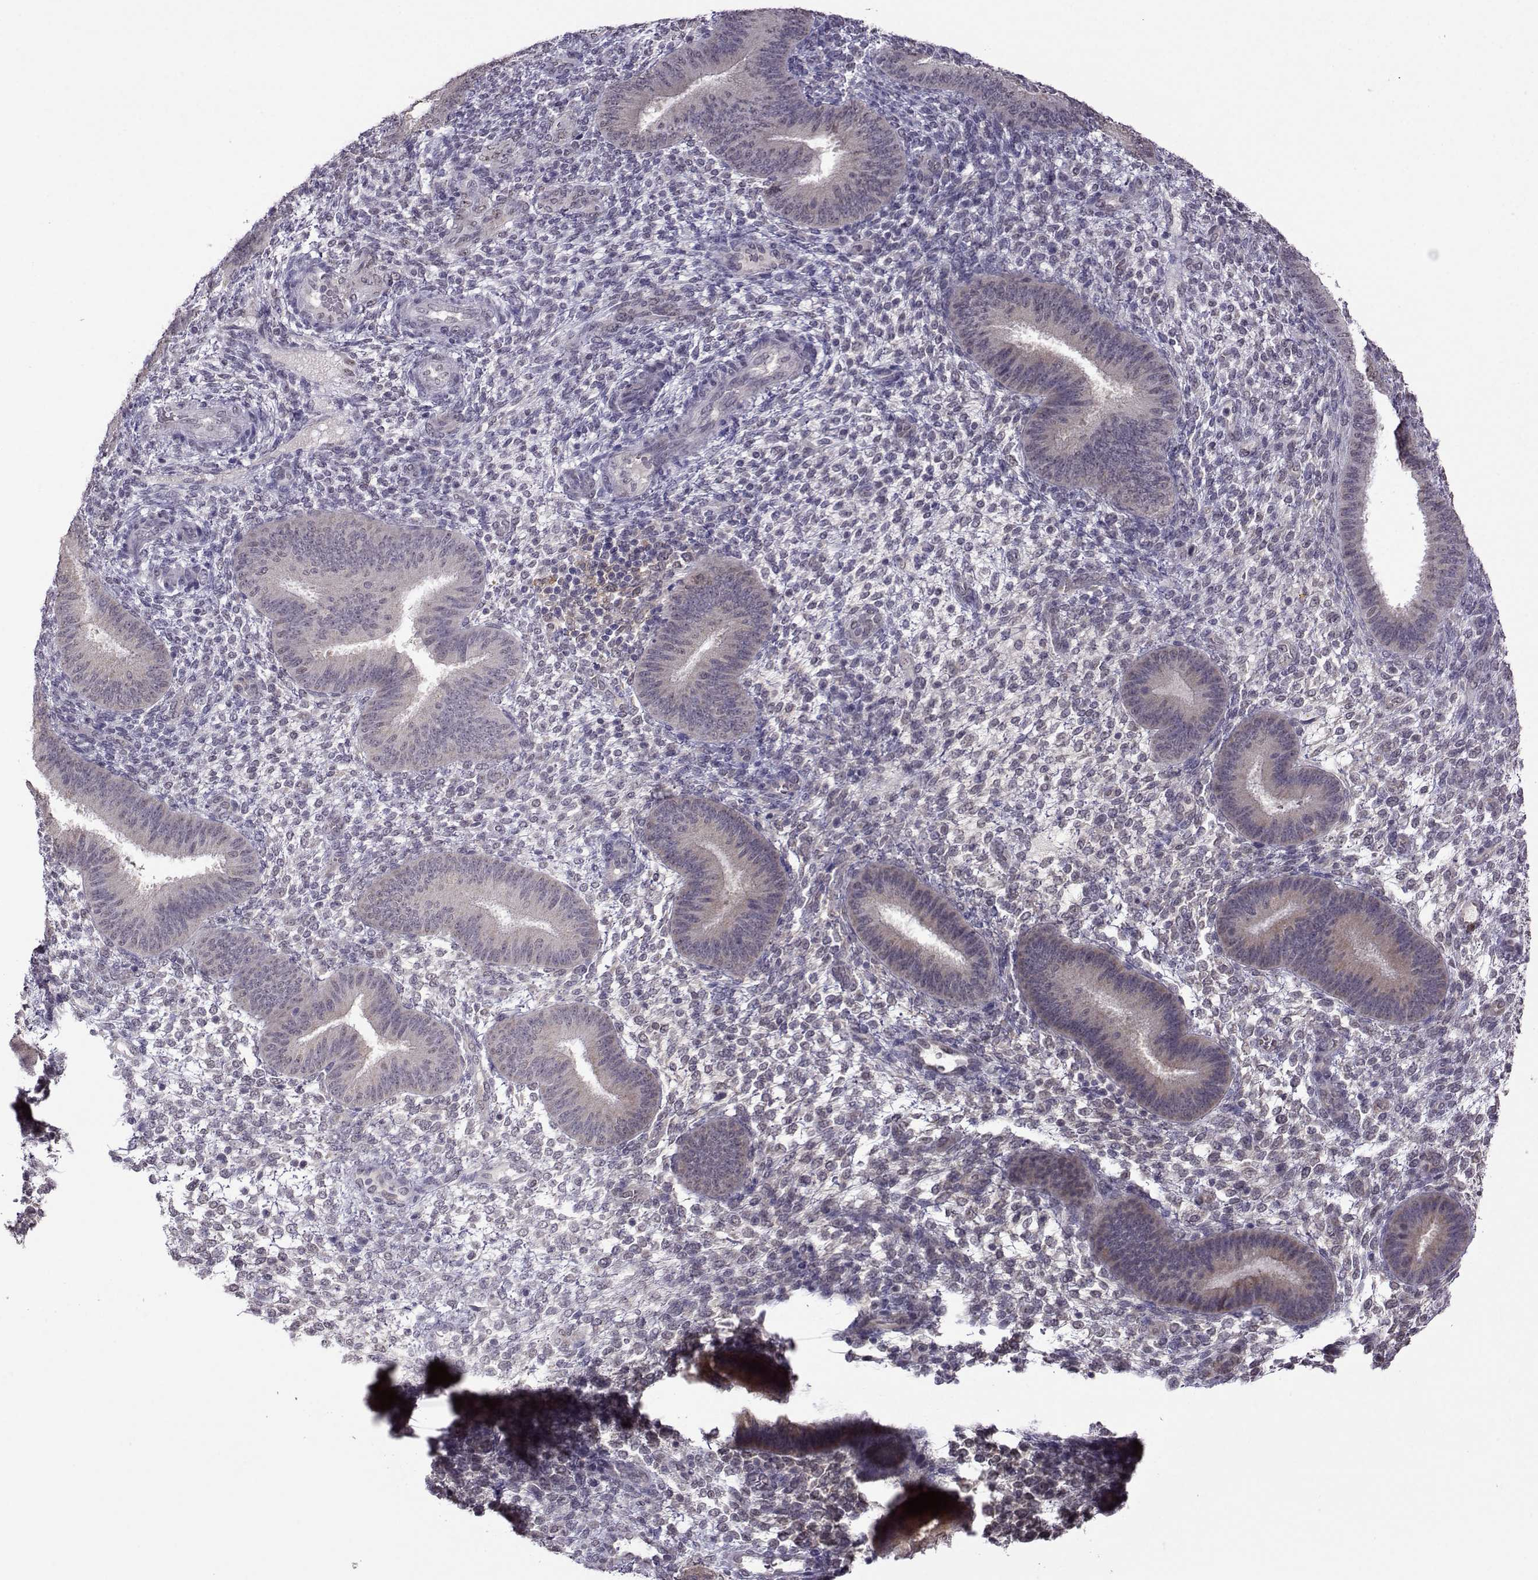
{"staining": {"intensity": "negative", "quantity": "none", "location": "none"}, "tissue": "endometrium", "cell_type": "Cells in endometrial stroma", "image_type": "normal", "snomed": [{"axis": "morphology", "description": "Normal tissue, NOS"}, {"axis": "topography", "description": "Endometrium"}], "caption": "IHC photomicrograph of normal human endometrium stained for a protein (brown), which shows no staining in cells in endometrial stroma. The staining is performed using DAB (3,3'-diaminobenzidine) brown chromogen with nuclei counter-stained in using hematoxylin.", "gene": "DDX20", "patient": {"sex": "female", "age": 39}}